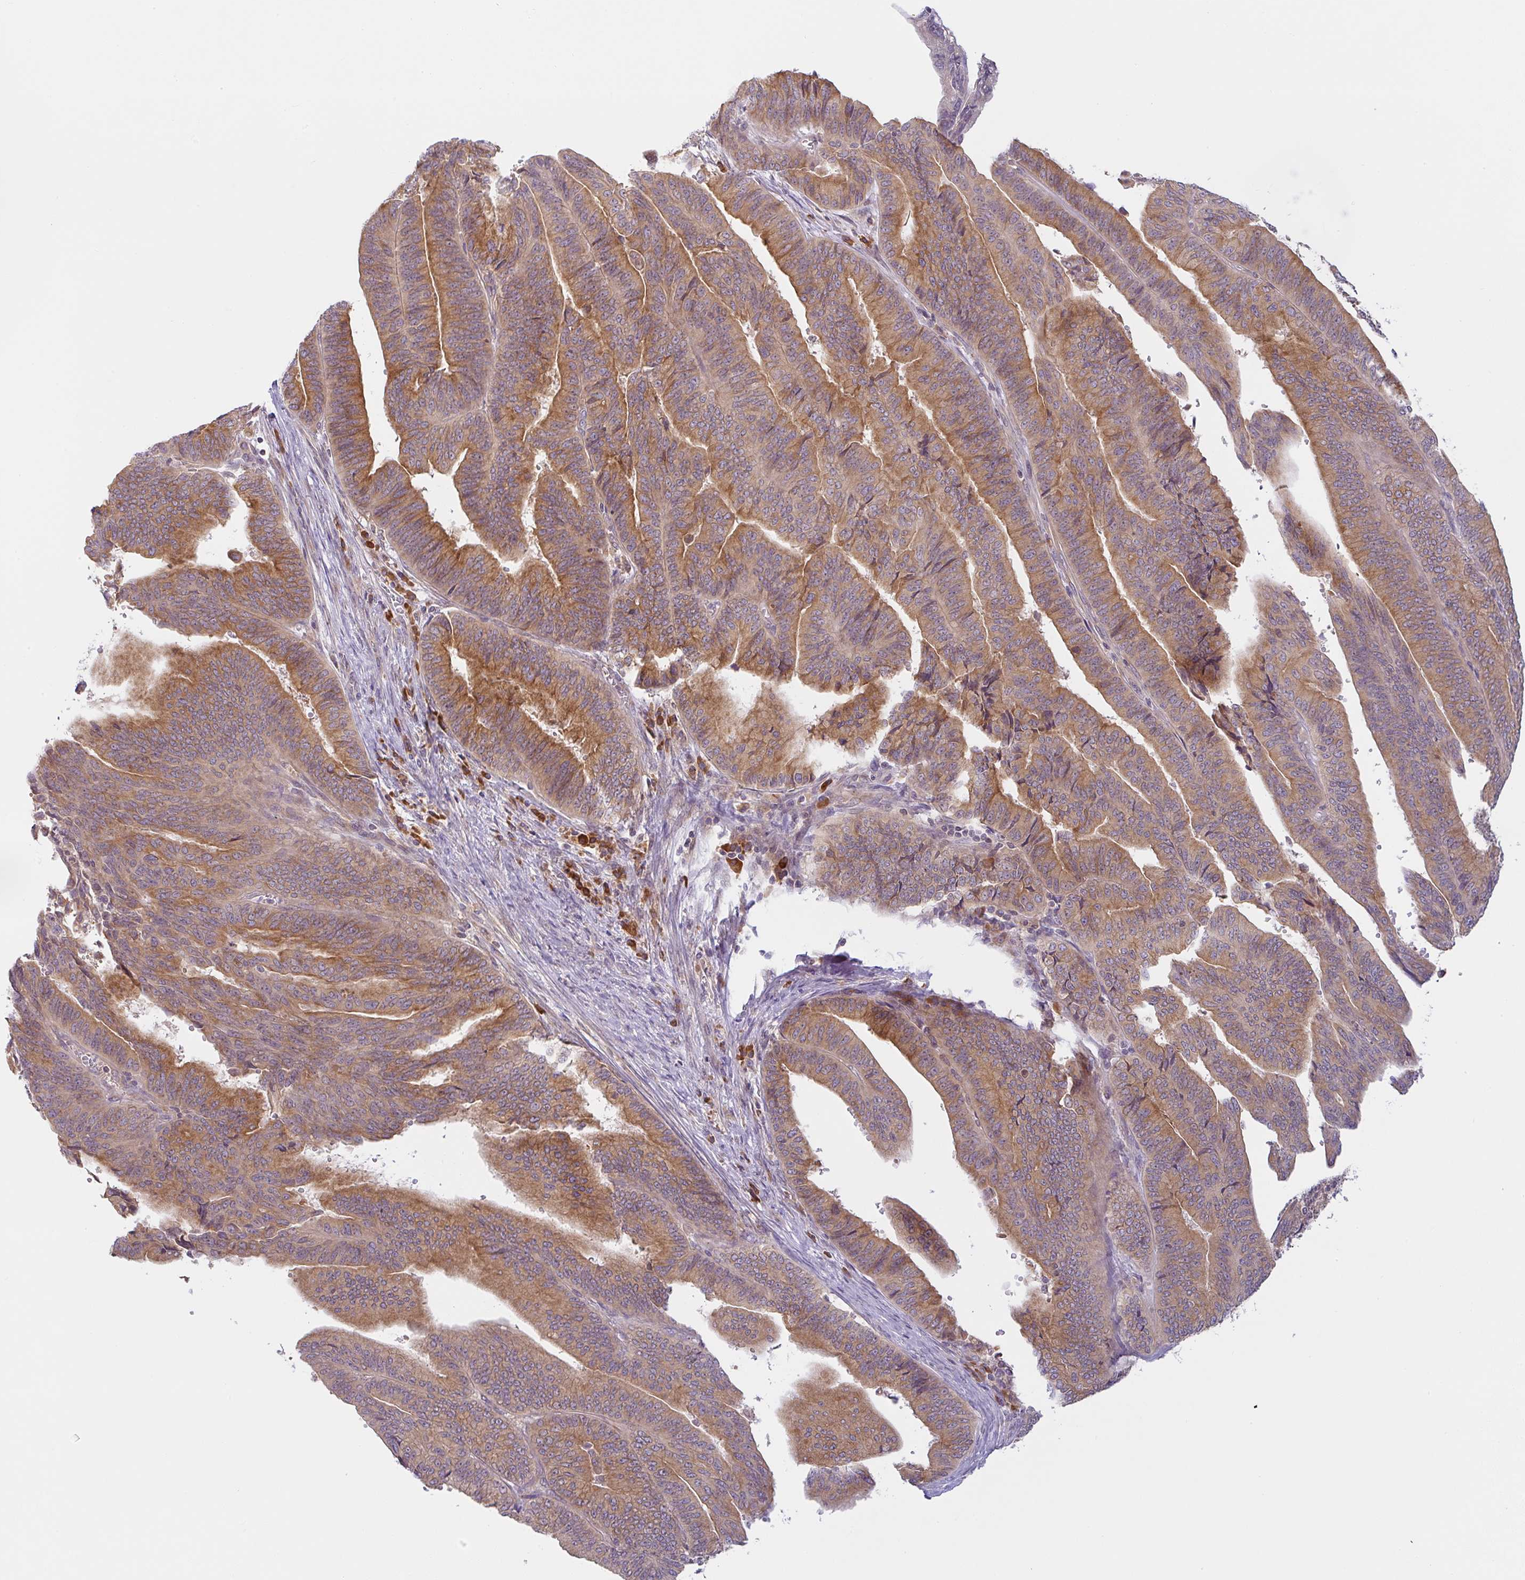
{"staining": {"intensity": "moderate", "quantity": ">75%", "location": "cytoplasmic/membranous"}, "tissue": "endometrial cancer", "cell_type": "Tumor cells", "image_type": "cancer", "snomed": [{"axis": "morphology", "description": "Adenocarcinoma, NOS"}, {"axis": "topography", "description": "Endometrium"}], "caption": "Immunohistochemical staining of endometrial cancer (adenocarcinoma) reveals moderate cytoplasmic/membranous protein expression in approximately >75% of tumor cells.", "gene": "DERL2", "patient": {"sex": "female", "age": 65}}